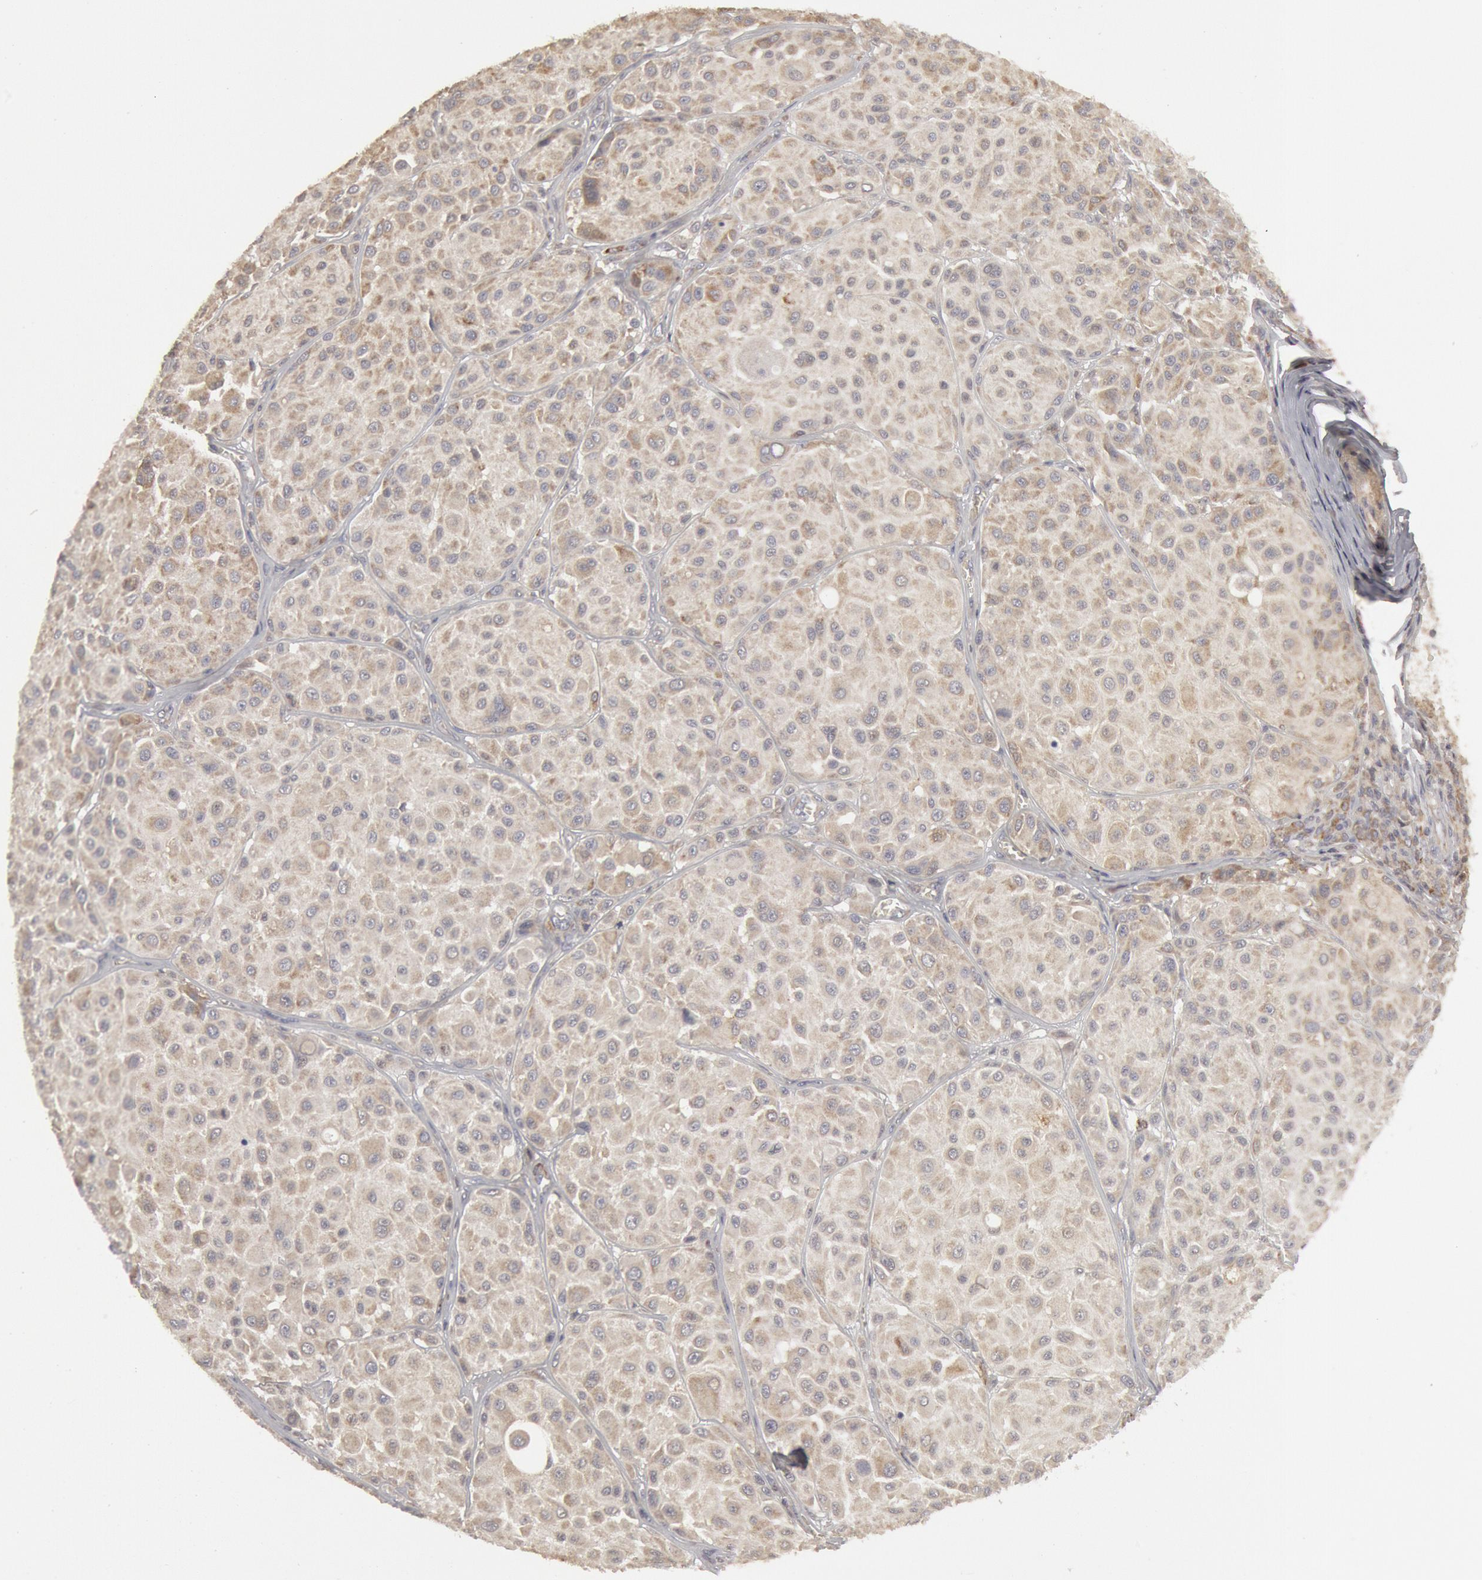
{"staining": {"intensity": "moderate", "quantity": ">75%", "location": "cytoplasmic/membranous"}, "tissue": "melanoma", "cell_type": "Tumor cells", "image_type": "cancer", "snomed": [{"axis": "morphology", "description": "Malignant melanoma, NOS"}, {"axis": "topography", "description": "Skin"}], "caption": "An image of melanoma stained for a protein displays moderate cytoplasmic/membranous brown staining in tumor cells. The staining is performed using DAB (3,3'-diaminobenzidine) brown chromogen to label protein expression. The nuclei are counter-stained blue using hematoxylin.", "gene": "OSBPL8", "patient": {"sex": "male", "age": 36}}